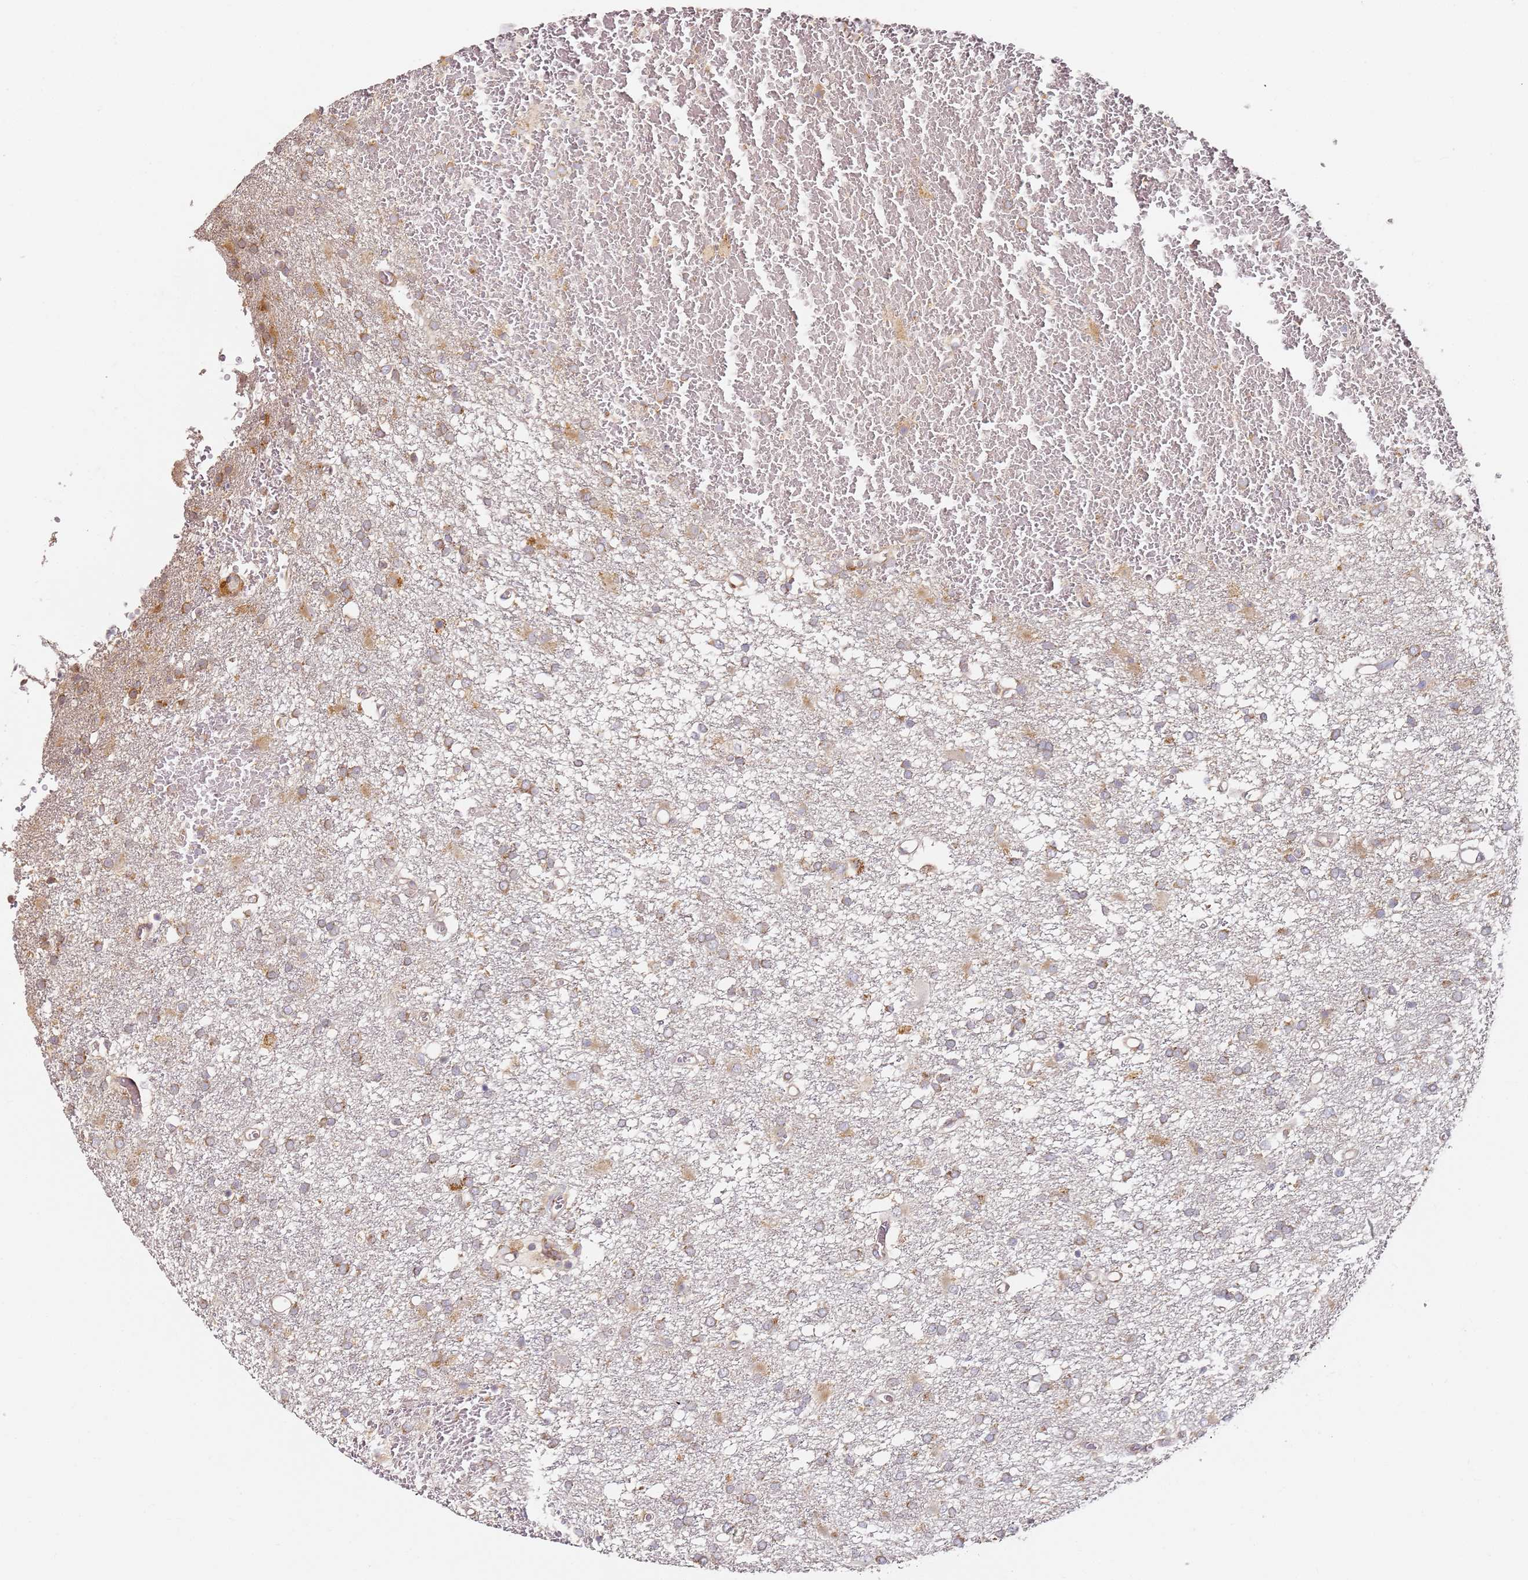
{"staining": {"intensity": "weak", "quantity": "<25%", "location": "cytoplasmic/membranous"}, "tissue": "glioma", "cell_type": "Tumor cells", "image_type": "cancer", "snomed": [{"axis": "morphology", "description": "Glioma, malignant, High grade"}, {"axis": "topography", "description": "Brain"}], "caption": "DAB (3,3'-diaminobenzidine) immunohistochemical staining of high-grade glioma (malignant) demonstrates no significant expression in tumor cells. Brightfield microscopy of immunohistochemistry (IHC) stained with DAB (brown) and hematoxylin (blue), captured at high magnification.", "gene": "RPS3A", "patient": {"sex": "female", "age": 74}}